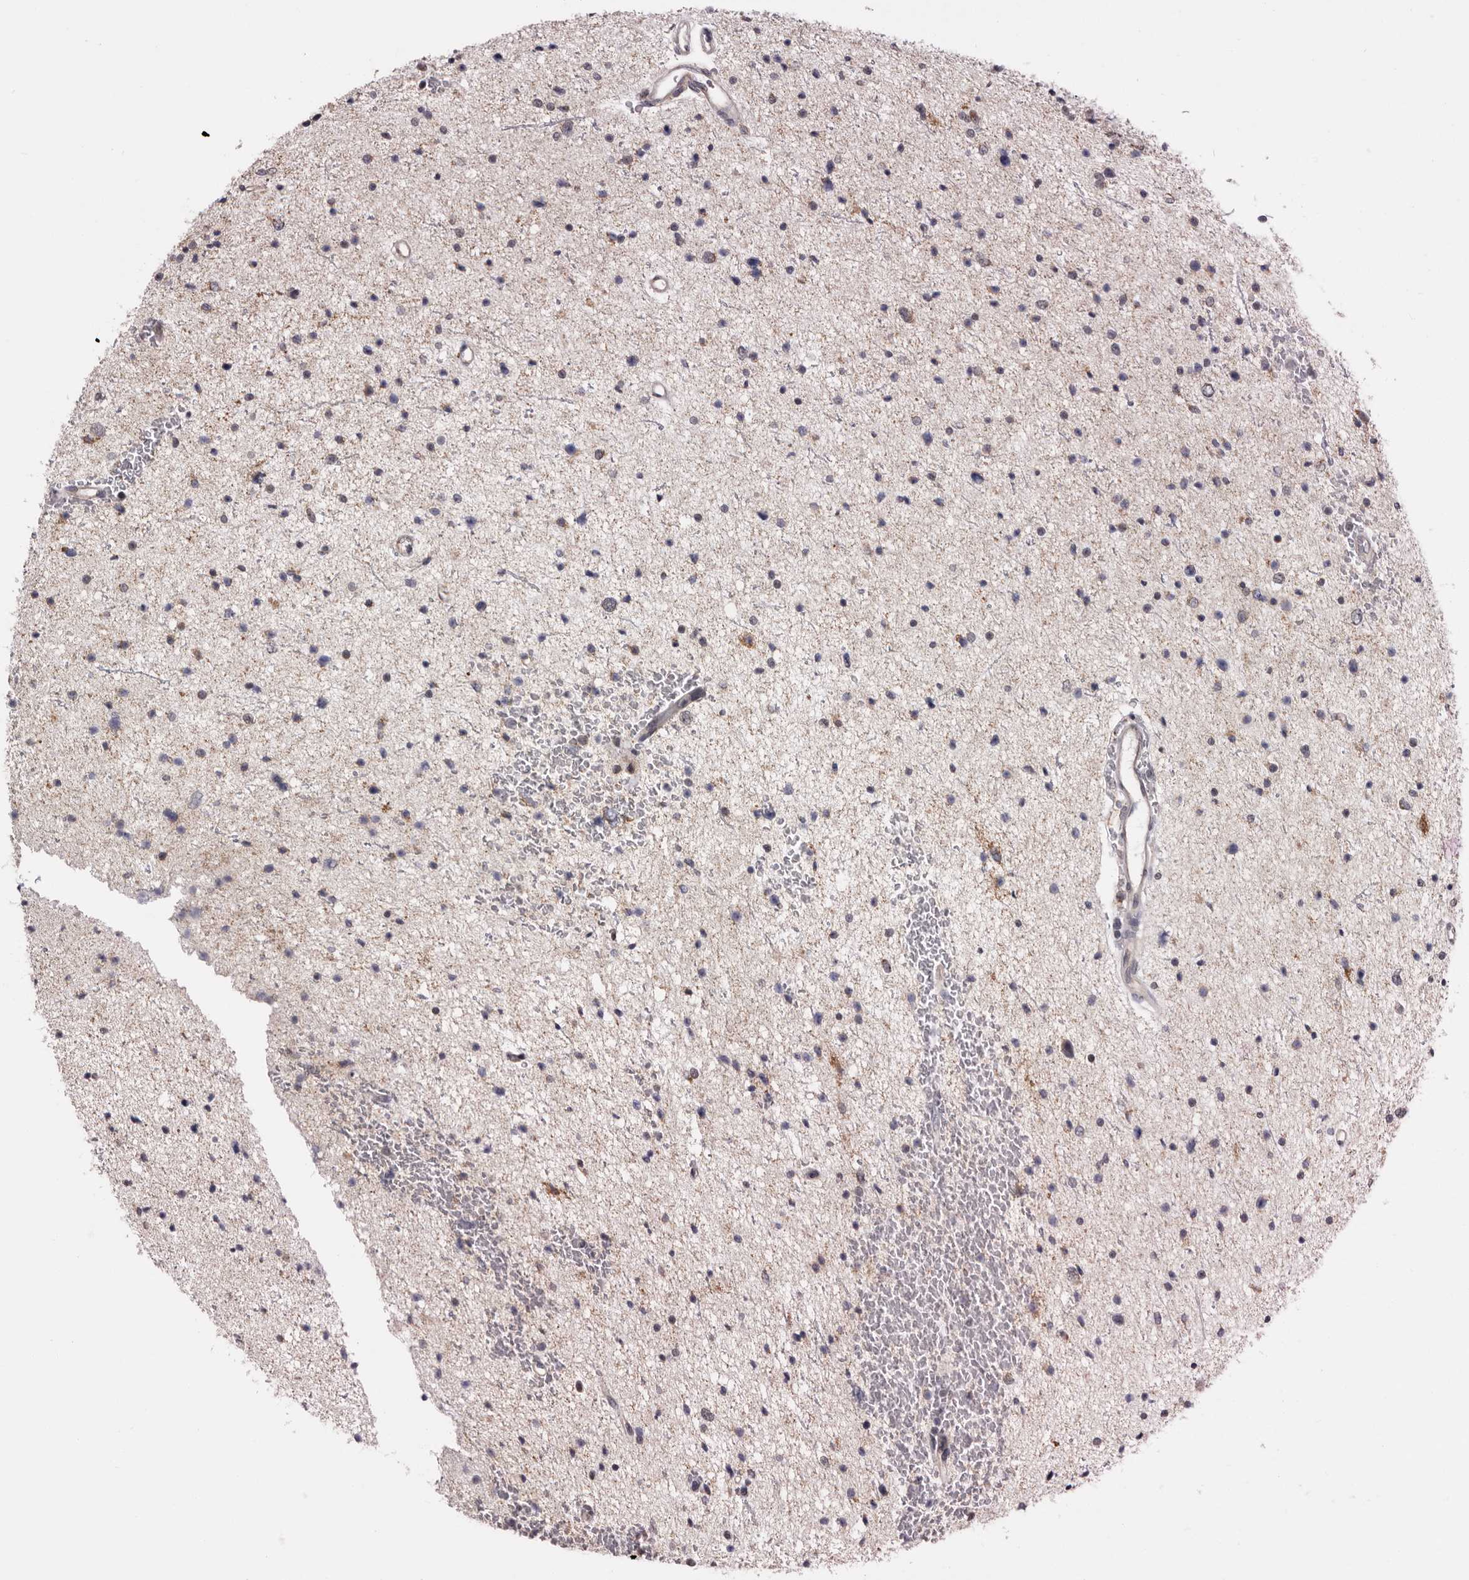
{"staining": {"intensity": "negative", "quantity": "none", "location": "none"}, "tissue": "glioma", "cell_type": "Tumor cells", "image_type": "cancer", "snomed": [{"axis": "morphology", "description": "Glioma, malignant, Low grade"}, {"axis": "topography", "description": "Brain"}], "caption": "Tumor cells are negative for protein expression in human malignant low-grade glioma.", "gene": "MOGAT2", "patient": {"sex": "female", "age": 37}}